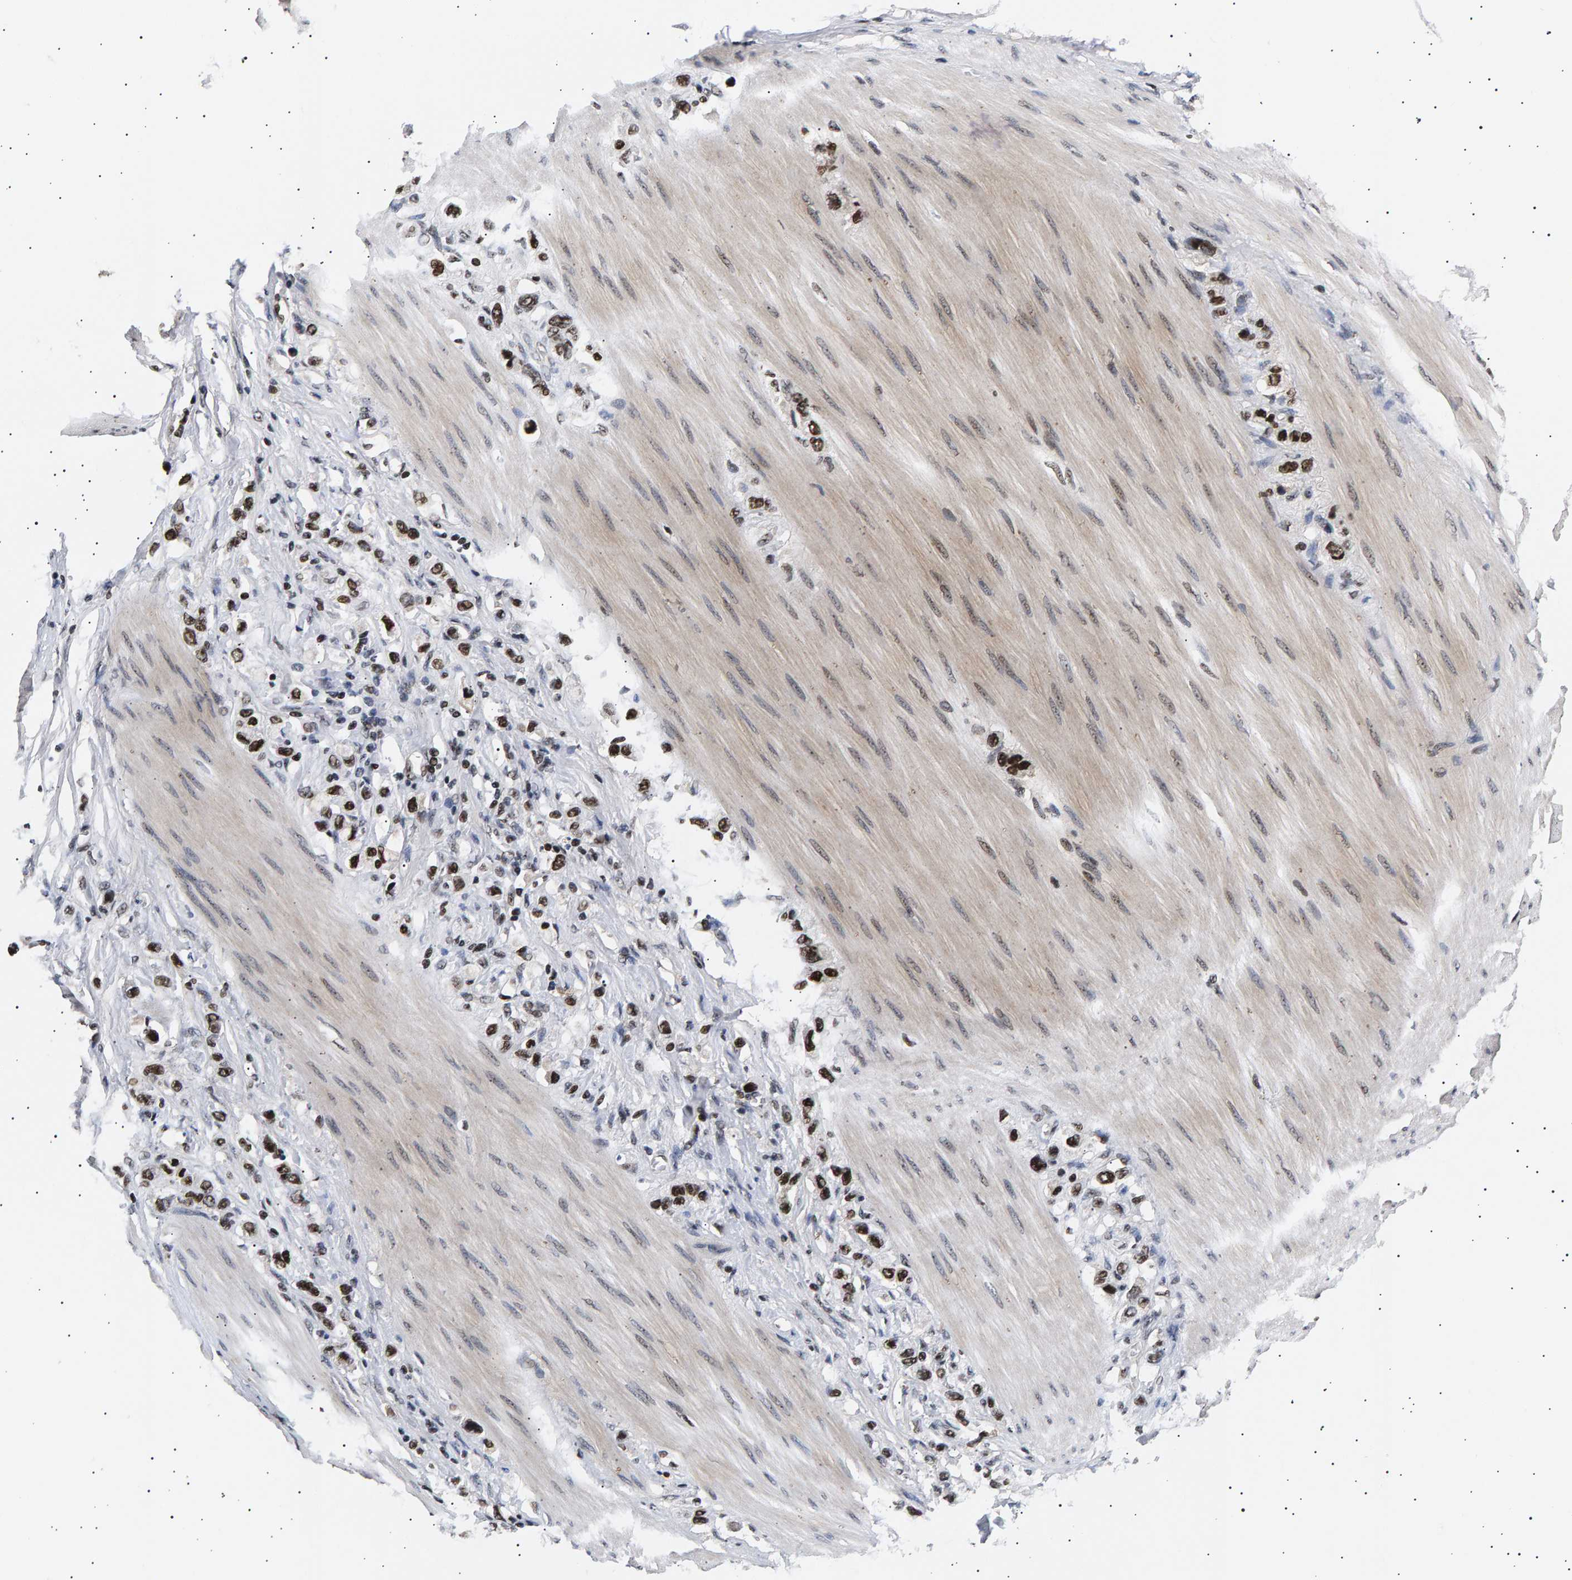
{"staining": {"intensity": "strong", "quantity": ">75%", "location": "nuclear"}, "tissue": "stomach cancer", "cell_type": "Tumor cells", "image_type": "cancer", "snomed": [{"axis": "morphology", "description": "Adenocarcinoma, NOS"}, {"axis": "topography", "description": "Stomach"}], "caption": "The image shows a brown stain indicating the presence of a protein in the nuclear of tumor cells in stomach cancer (adenocarcinoma).", "gene": "ANKRD40", "patient": {"sex": "female", "age": 65}}